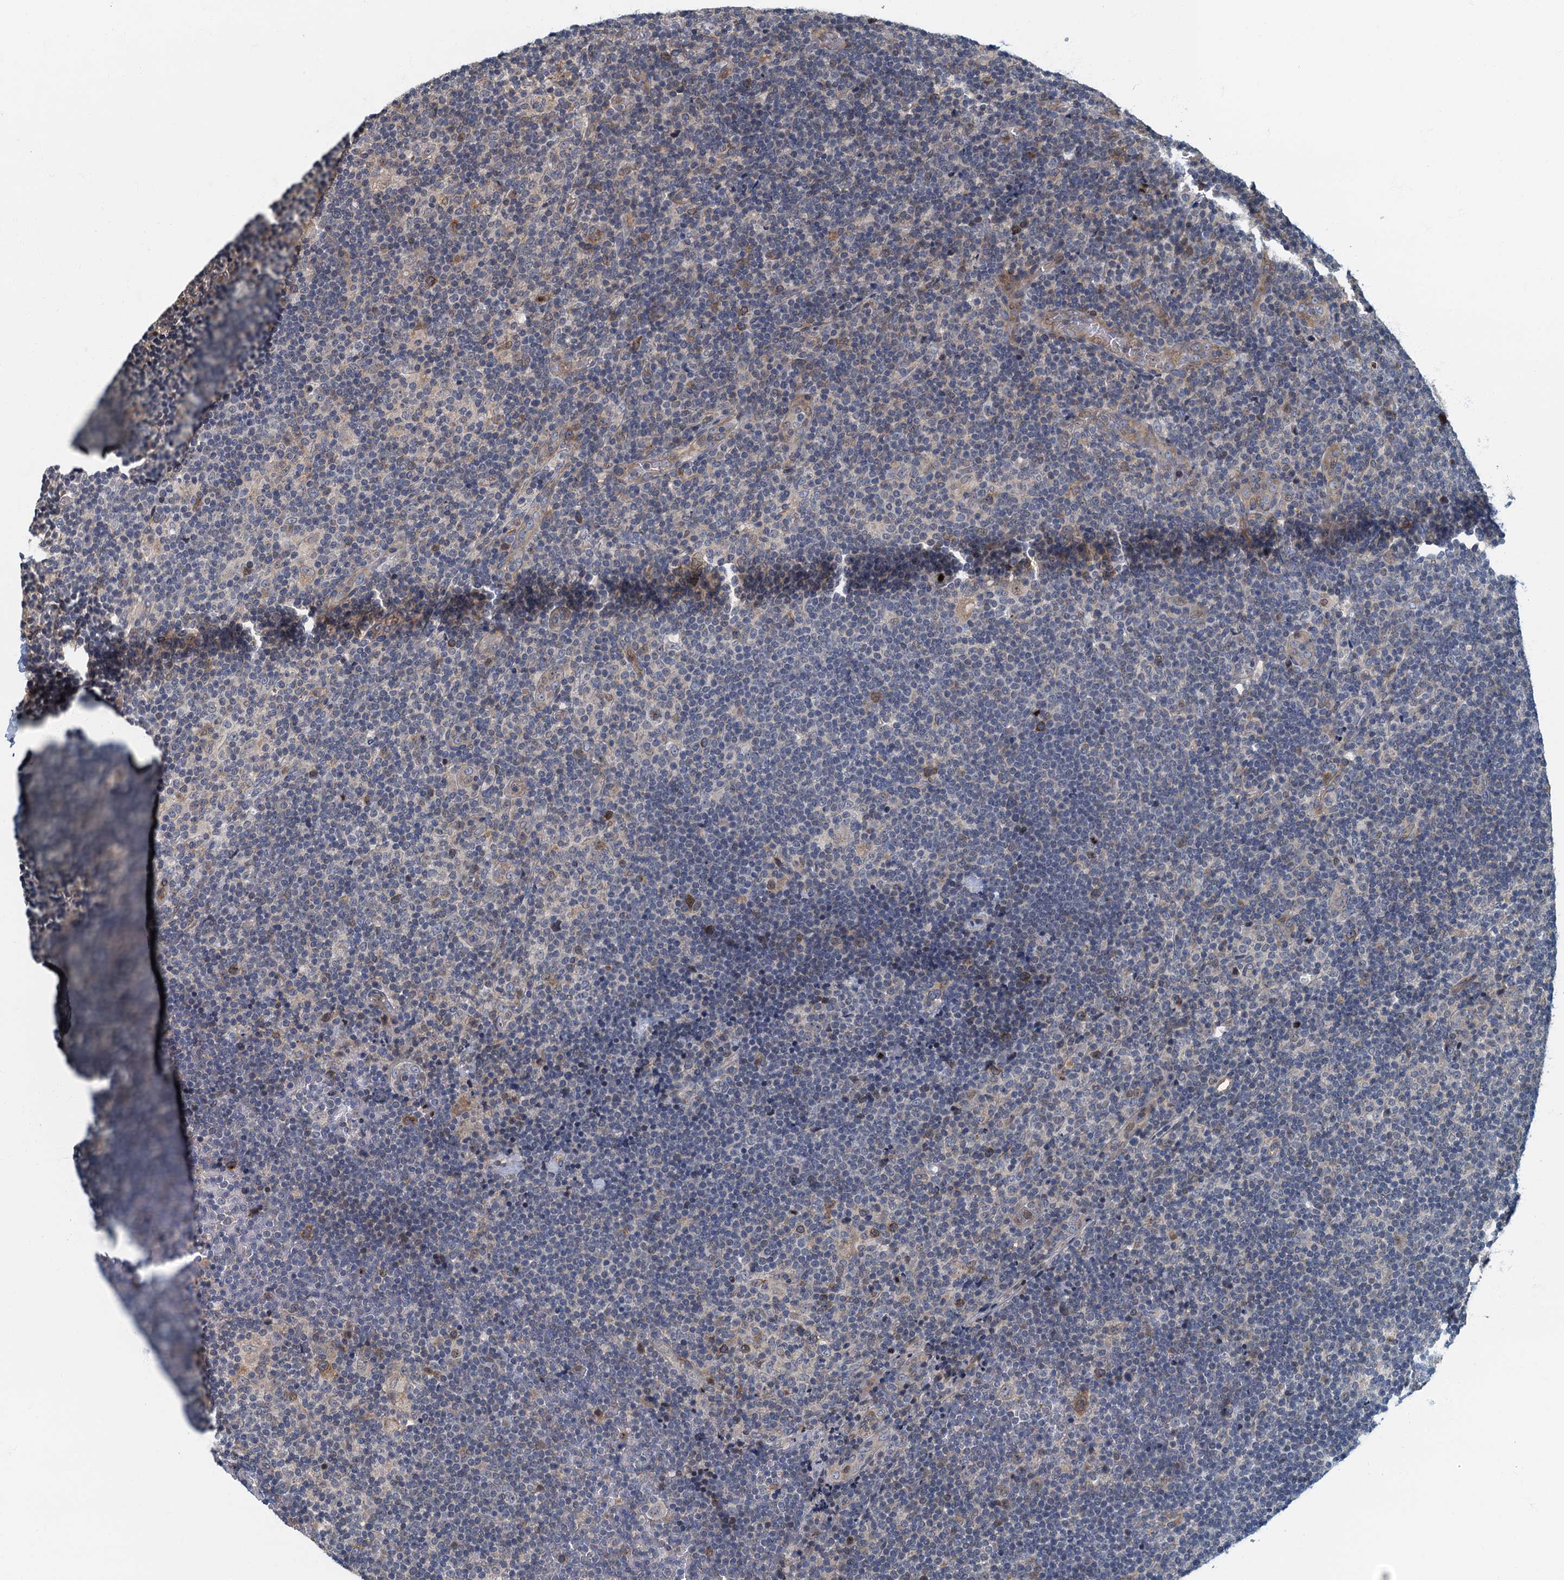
{"staining": {"intensity": "weak", "quantity": "25%-75%", "location": "cytoplasmic/membranous"}, "tissue": "lymphoma", "cell_type": "Tumor cells", "image_type": "cancer", "snomed": [{"axis": "morphology", "description": "Hodgkin's disease, NOS"}, {"axis": "topography", "description": "Lymph node"}], "caption": "IHC of Hodgkin's disease demonstrates low levels of weak cytoplasmic/membranous positivity in about 25%-75% of tumor cells. The staining was performed using DAB, with brown indicating positive protein expression. Nuclei are stained blue with hematoxylin.", "gene": "CKAP2L", "patient": {"sex": "female", "age": 57}}